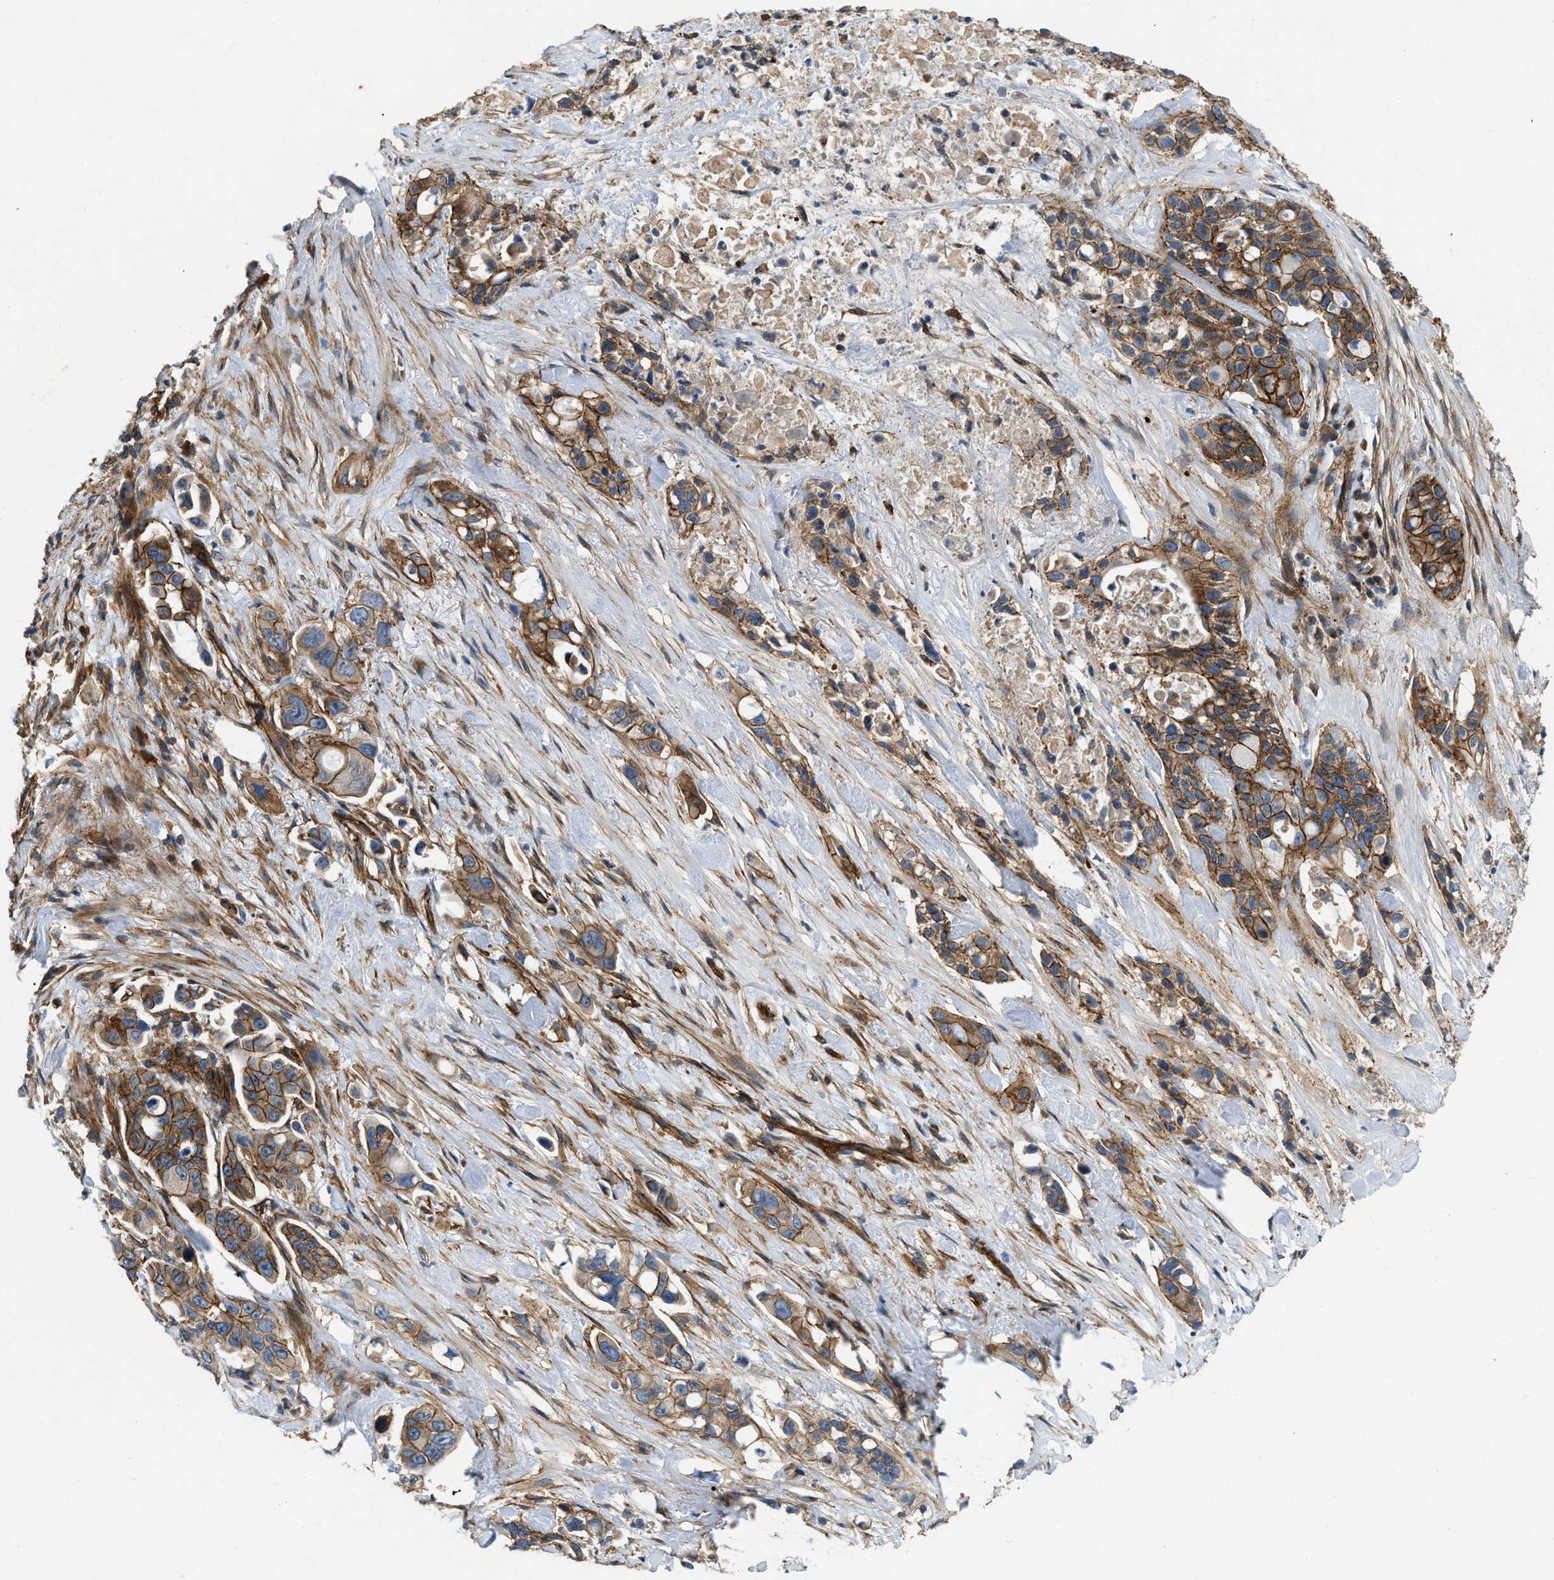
{"staining": {"intensity": "moderate", "quantity": ">75%", "location": "cytoplasmic/membranous"}, "tissue": "pancreatic cancer", "cell_type": "Tumor cells", "image_type": "cancer", "snomed": [{"axis": "morphology", "description": "Adenocarcinoma, NOS"}, {"axis": "topography", "description": "Pancreas"}], "caption": "Protein expression analysis of human pancreatic adenocarcinoma reveals moderate cytoplasmic/membranous expression in about >75% of tumor cells. Ihc stains the protein in brown and the nuclei are stained blue.", "gene": "ERC1", "patient": {"sex": "male", "age": 53}}